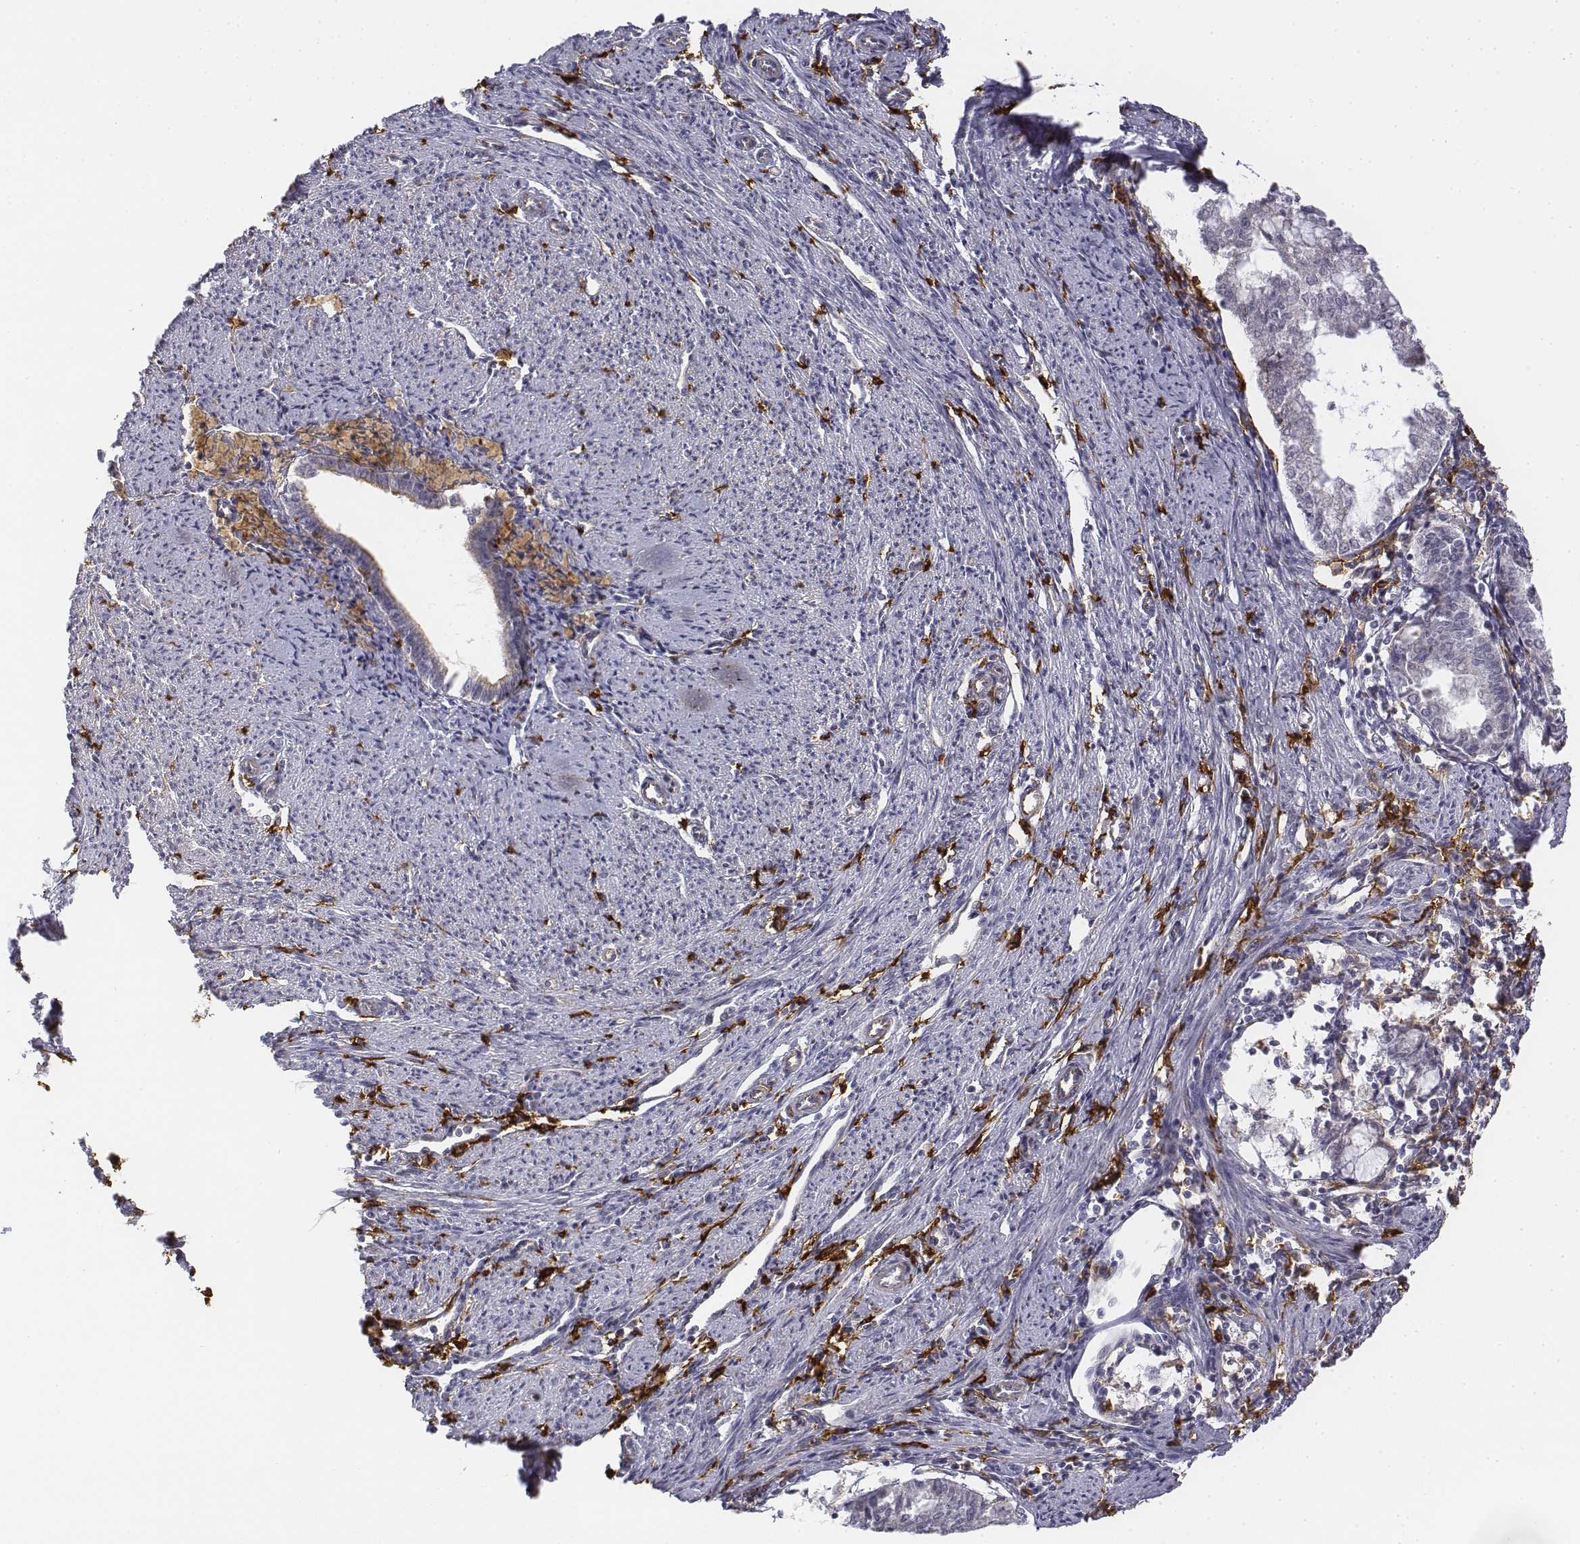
{"staining": {"intensity": "negative", "quantity": "none", "location": "none"}, "tissue": "endometrial cancer", "cell_type": "Tumor cells", "image_type": "cancer", "snomed": [{"axis": "morphology", "description": "Adenocarcinoma, NOS"}, {"axis": "topography", "description": "Endometrium"}], "caption": "This is an immunohistochemistry (IHC) image of human endometrial cancer. There is no positivity in tumor cells.", "gene": "CD14", "patient": {"sex": "female", "age": 79}}